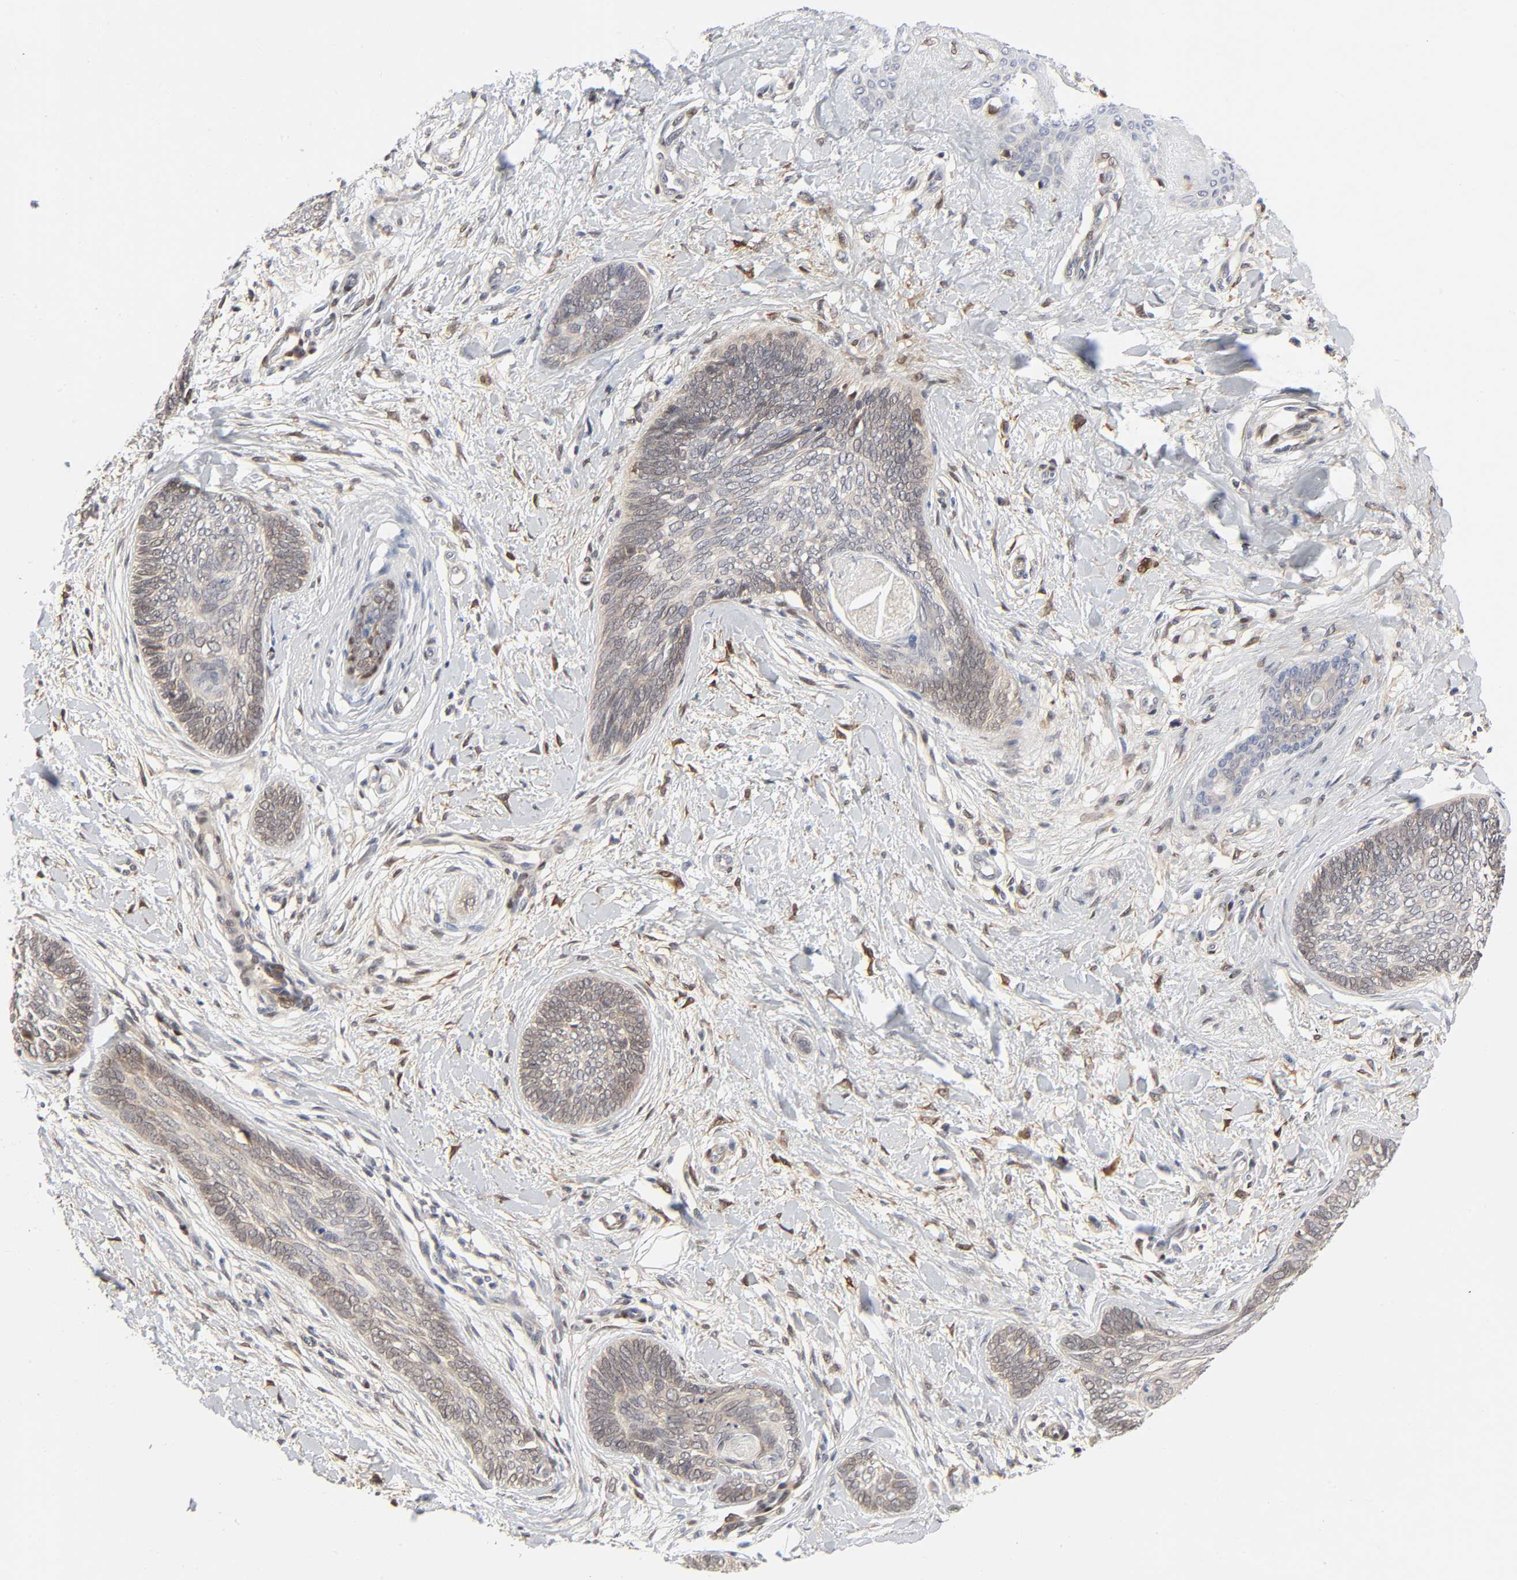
{"staining": {"intensity": "weak", "quantity": "<25%", "location": "cytoplasmic/membranous"}, "tissue": "skin cancer", "cell_type": "Tumor cells", "image_type": "cancer", "snomed": [{"axis": "morphology", "description": "Basal cell carcinoma"}, {"axis": "topography", "description": "Skin"}], "caption": "High power microscopy micrograph of an immunohistochemistry (IHC) image of skin cancer, revealing no significant positivity in tumor cells.", "gene": "PTEN", "patient": {"sex": "female", "age": 81}}